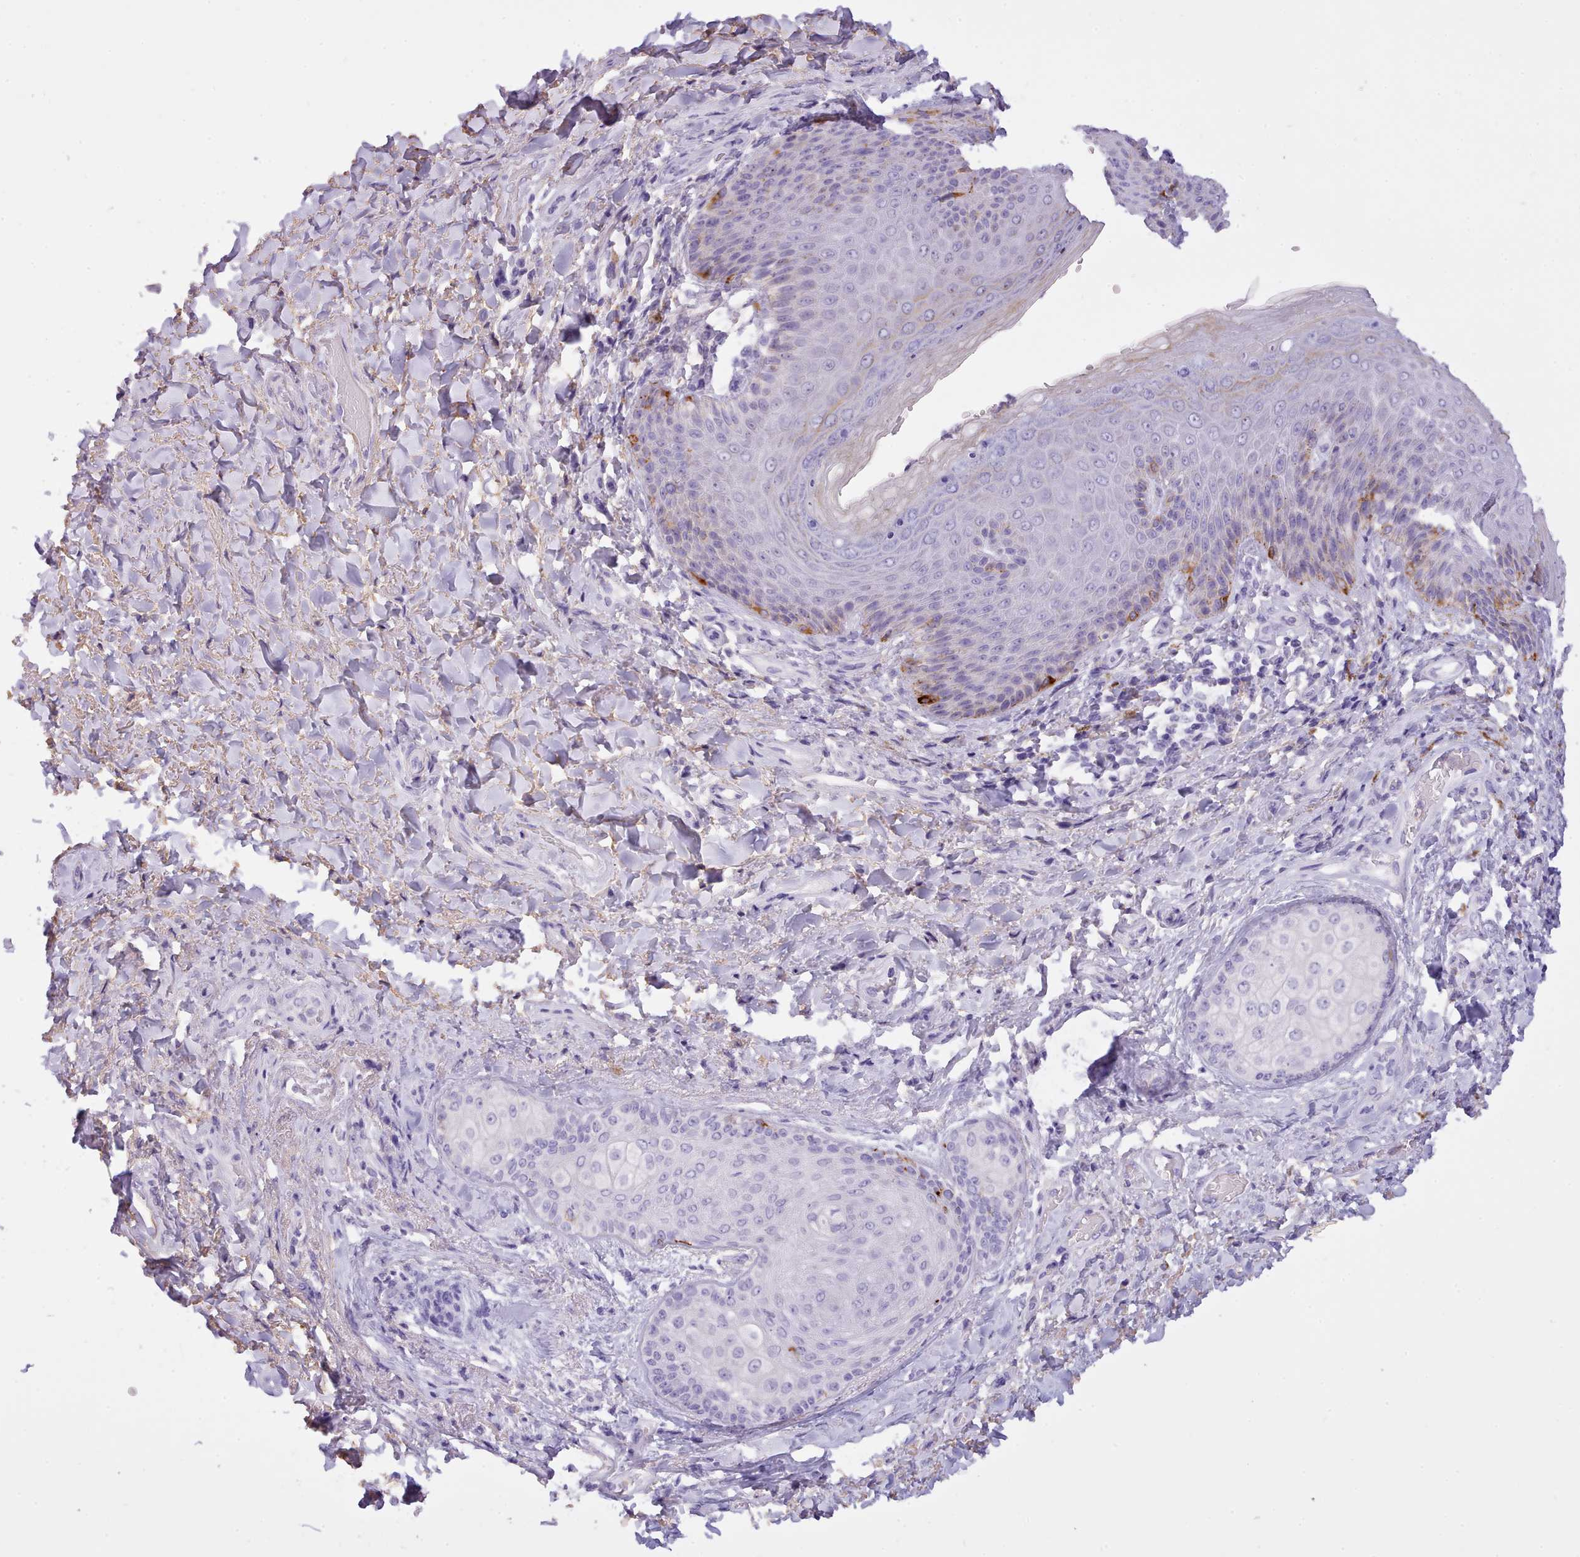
{"staining": {"intensity": "moderate", "quantity": "<25%", "location": "cytoplasmic/membranous"}, "tissue": "skin", "cell_type": "Epidermal cells", "image_type": "normal", "snomed": [{"axis": "morphology", "description": "Normal tissue, NOS"}, {"axis": "topography", "description": "Anal"}], "caption": "Moderate cytoplasmic/membranous staining is appreciated in approximately <25% of epidermal cells in normal skin.", "gene": "CYP2A13", "patient": {"sex": "female", "age": 89}}